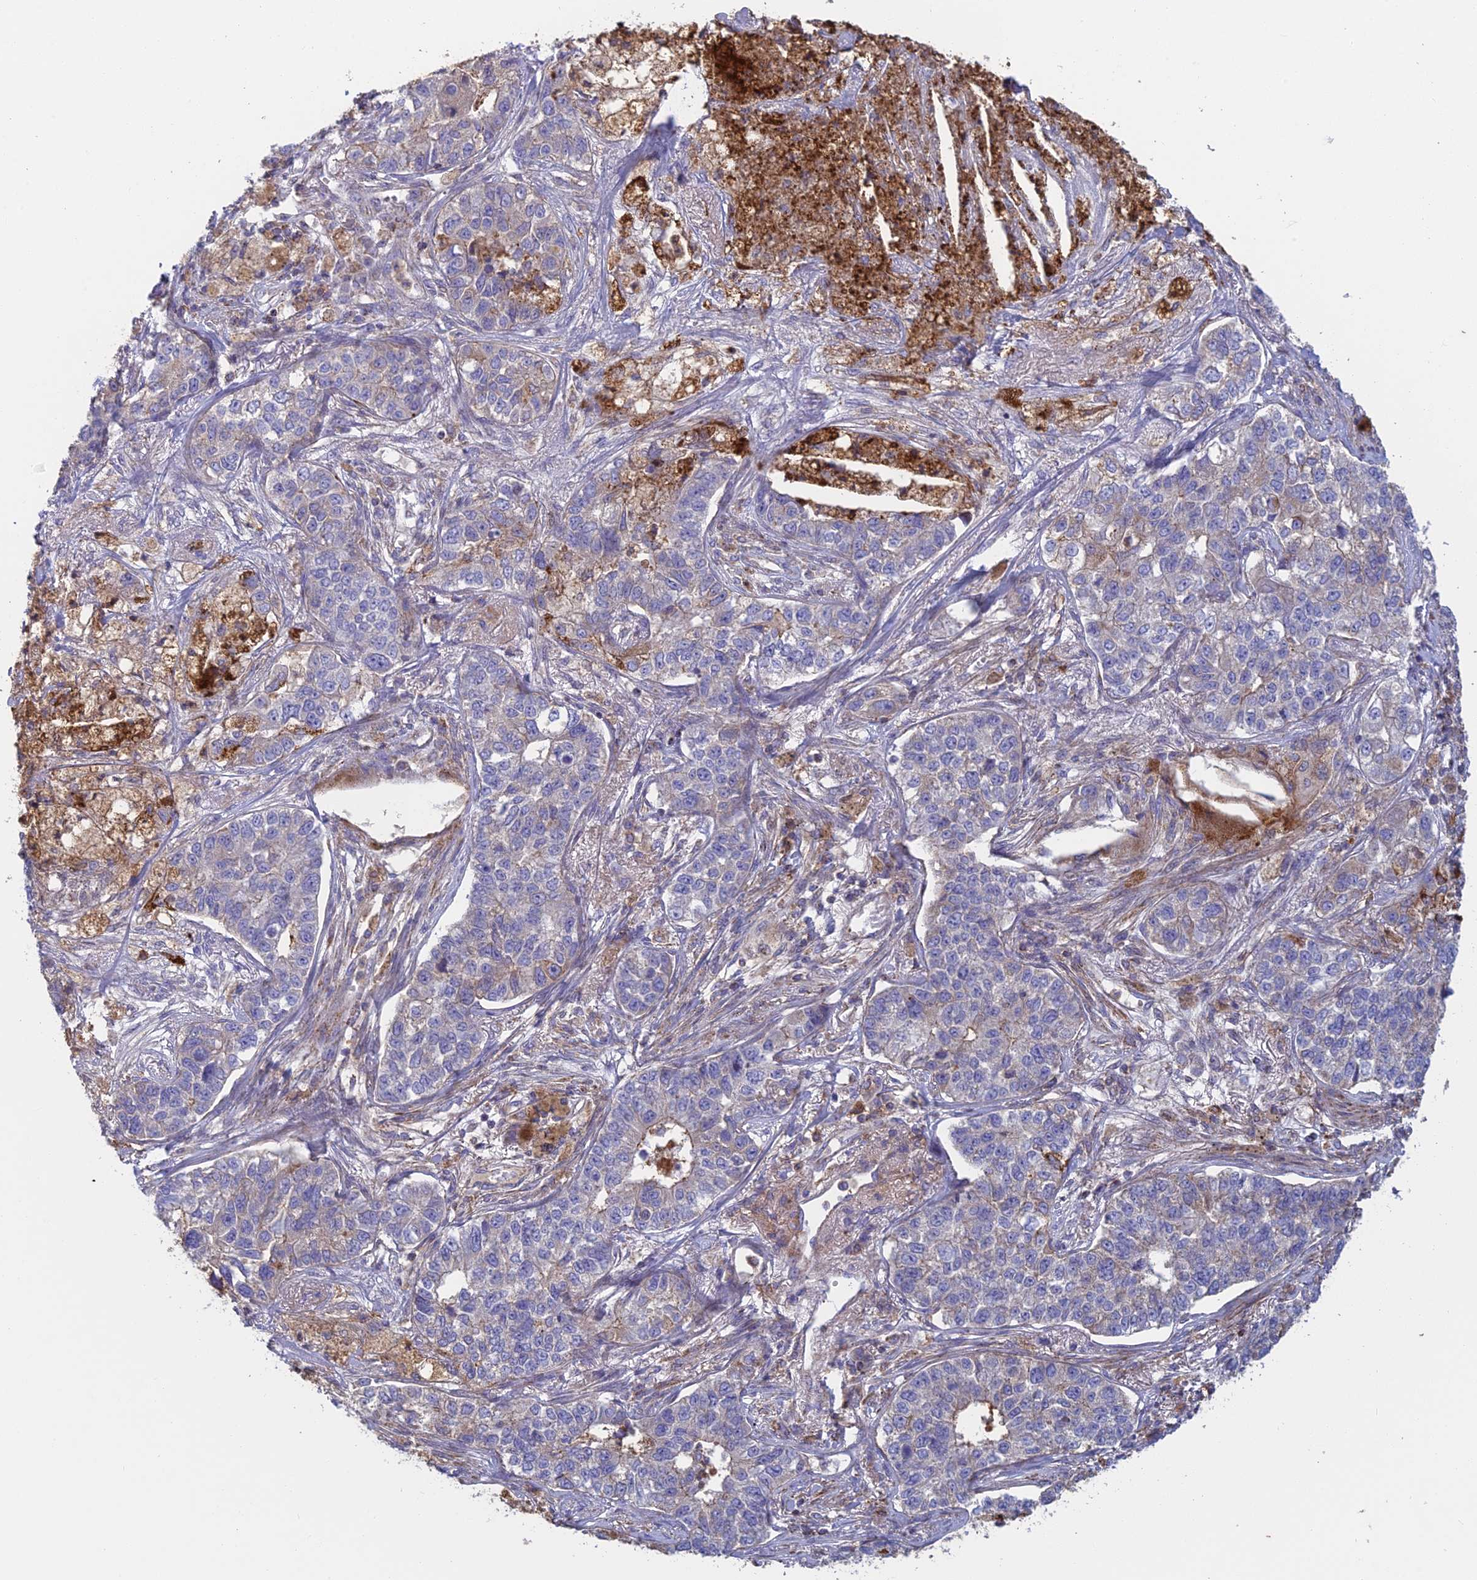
{"staining": {"intensity": "negative", "quantity": "none", "location": "none"}, "tissue": "lung cancer", "cell_type": "Tumor cells", "image_type": "cancer", "snomed": [{"axis": "morphology", "description": "Adenocarcinoma, NOS"}, {"axis": "topography", "description": "Lung"}], "caption": "IHC of human lung adenocarcinoma displays no positivity in tumor cells.", "gene": "IFTAP", "patient": {"sex": "male", "age": 49}}